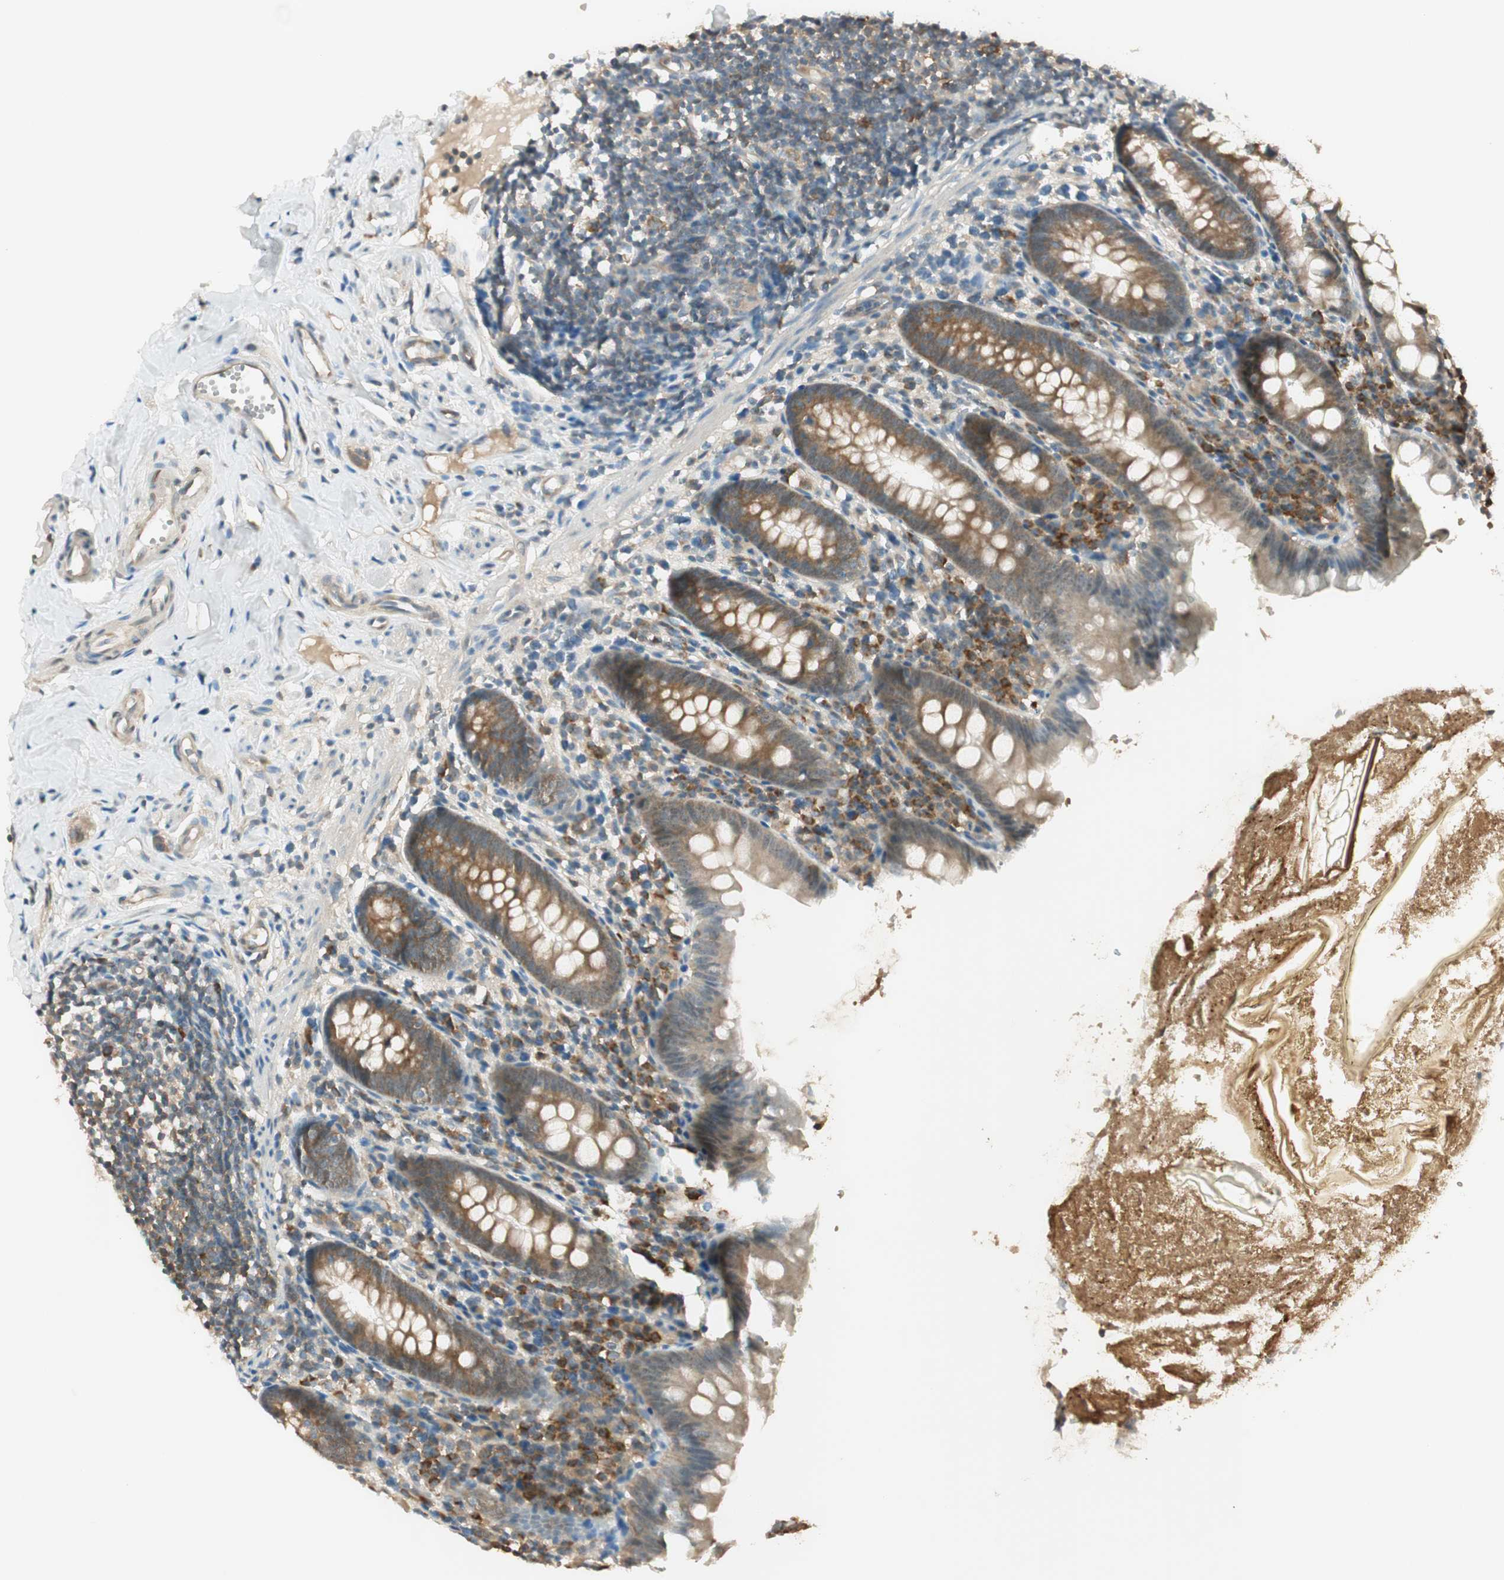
{"staining": {"intensity": "weak", "quantity": ">75%", "location": "cytoplasmic/membranous"}, "tissue": "appendix", "cell_type": "Glandular cells", "image_type": "normal", "snomed": [{"axis": "morphology", "description": "Normal tissue, NOS"}, {"axis": "topography", "description": "Appendix"}], "caption": "DAB immunohistochemical staining of unremarkable human appendix reveals weak cytoplasmic/membranous protein staining in about >75% of glandular cells. (DAB (3,3'-diaminobenzidine) IHC, brown staining for protein, blue staining for nuclei).", "gene": "IPO5", "patient": {"sex": "male", "age": 52}}